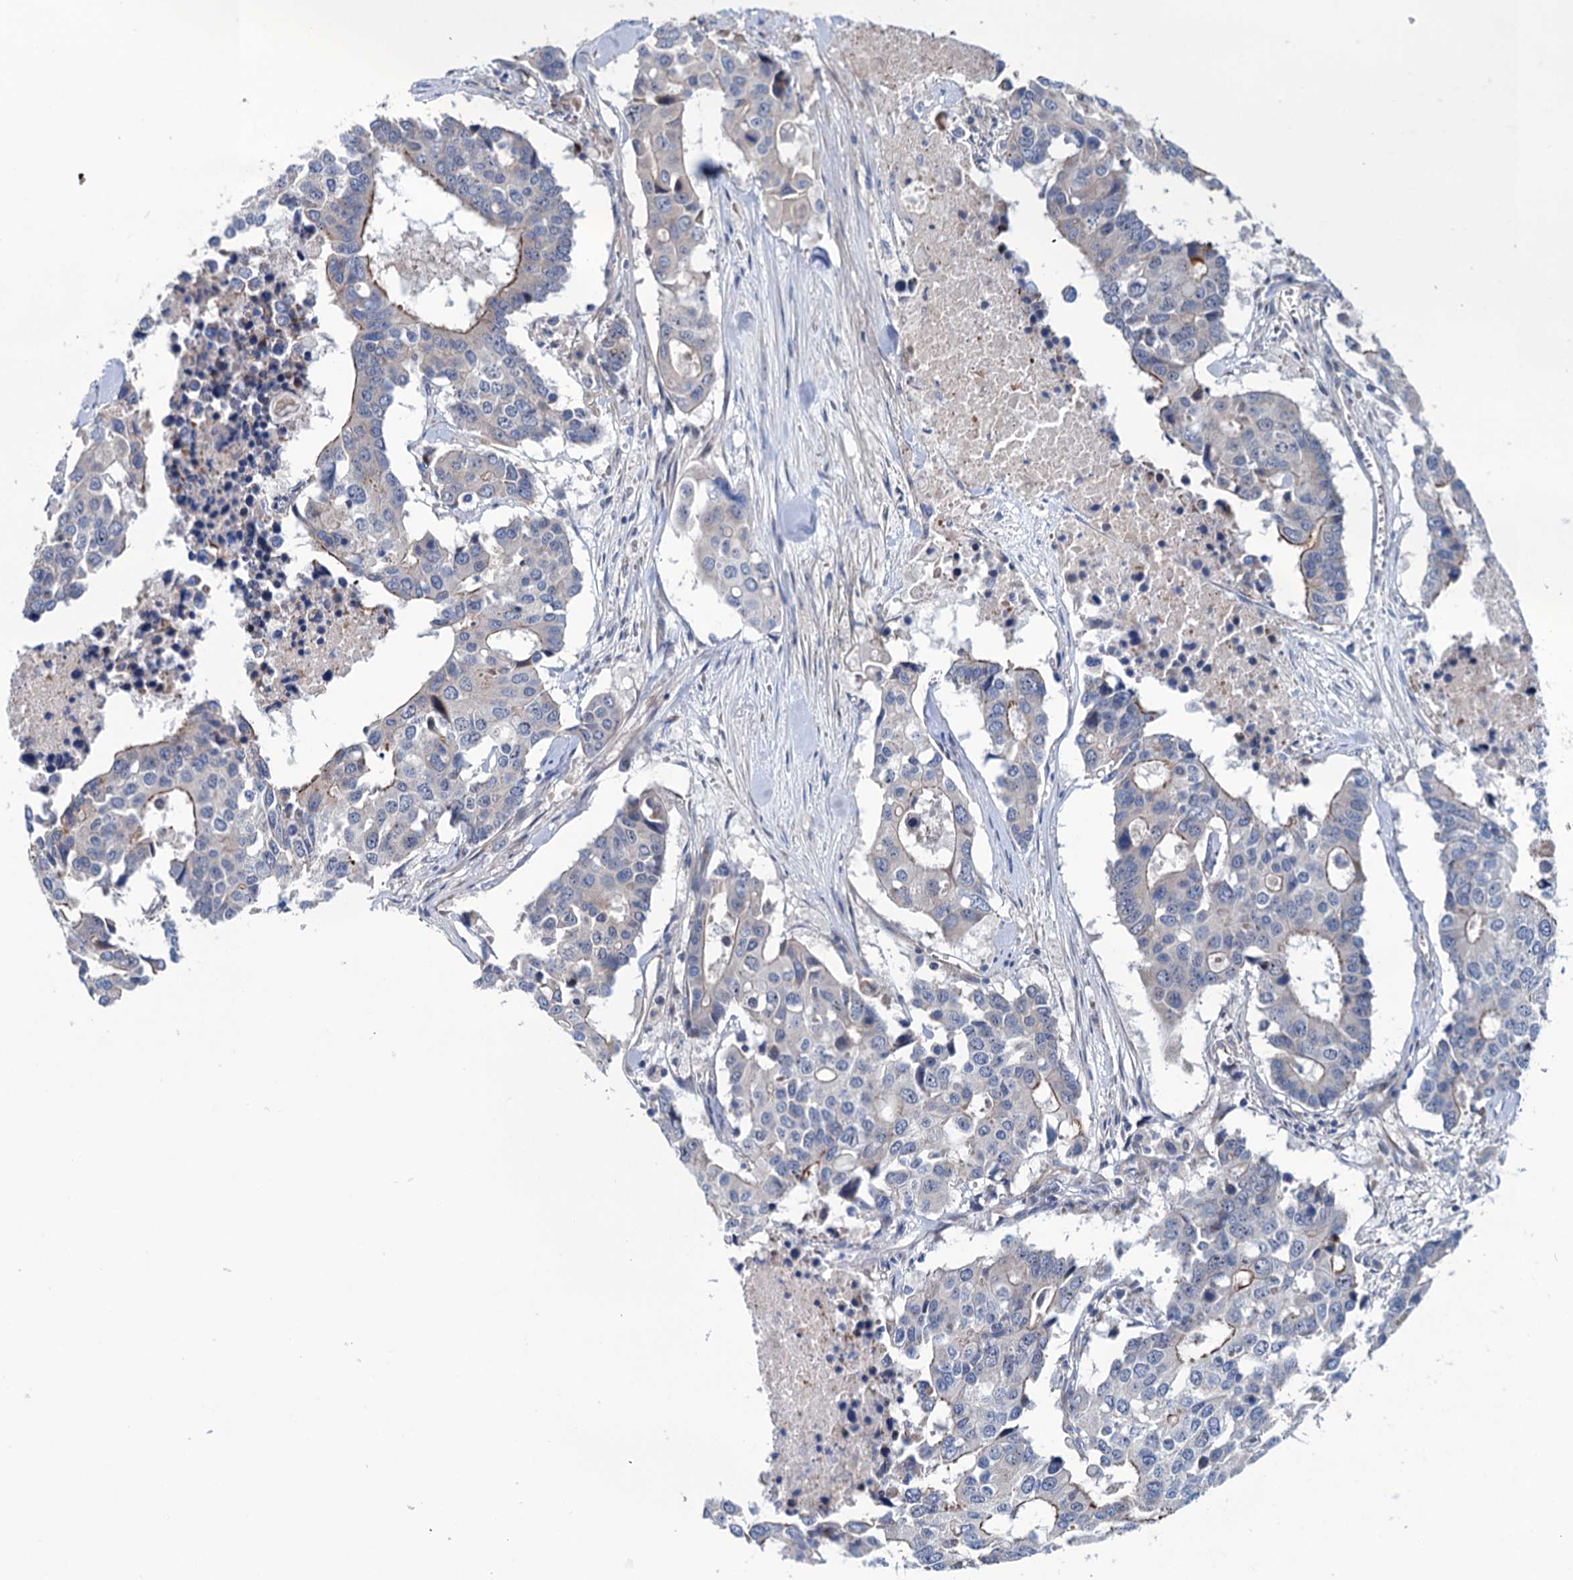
{"staining": {"intensity": "weak", "quantity": "<25%", "location": "cytoplasmic/membranous"}, "tissue": "colorectal cancer", "cell_type": "Tumor cells", "image_type": "cancer", "snomed": [{"axis": "morphology", "description": "Adenocarcinoma, NOS"}, {"axis": "topography", "description": "Colon"}], "caption": "Image shows no significant protein expression in tumor cells of colorectal cancer (adenocarcinoma). Nuclei are stained in blue.", "gene": "EYA4", "patient": {"sex": "male", "age": 77}}